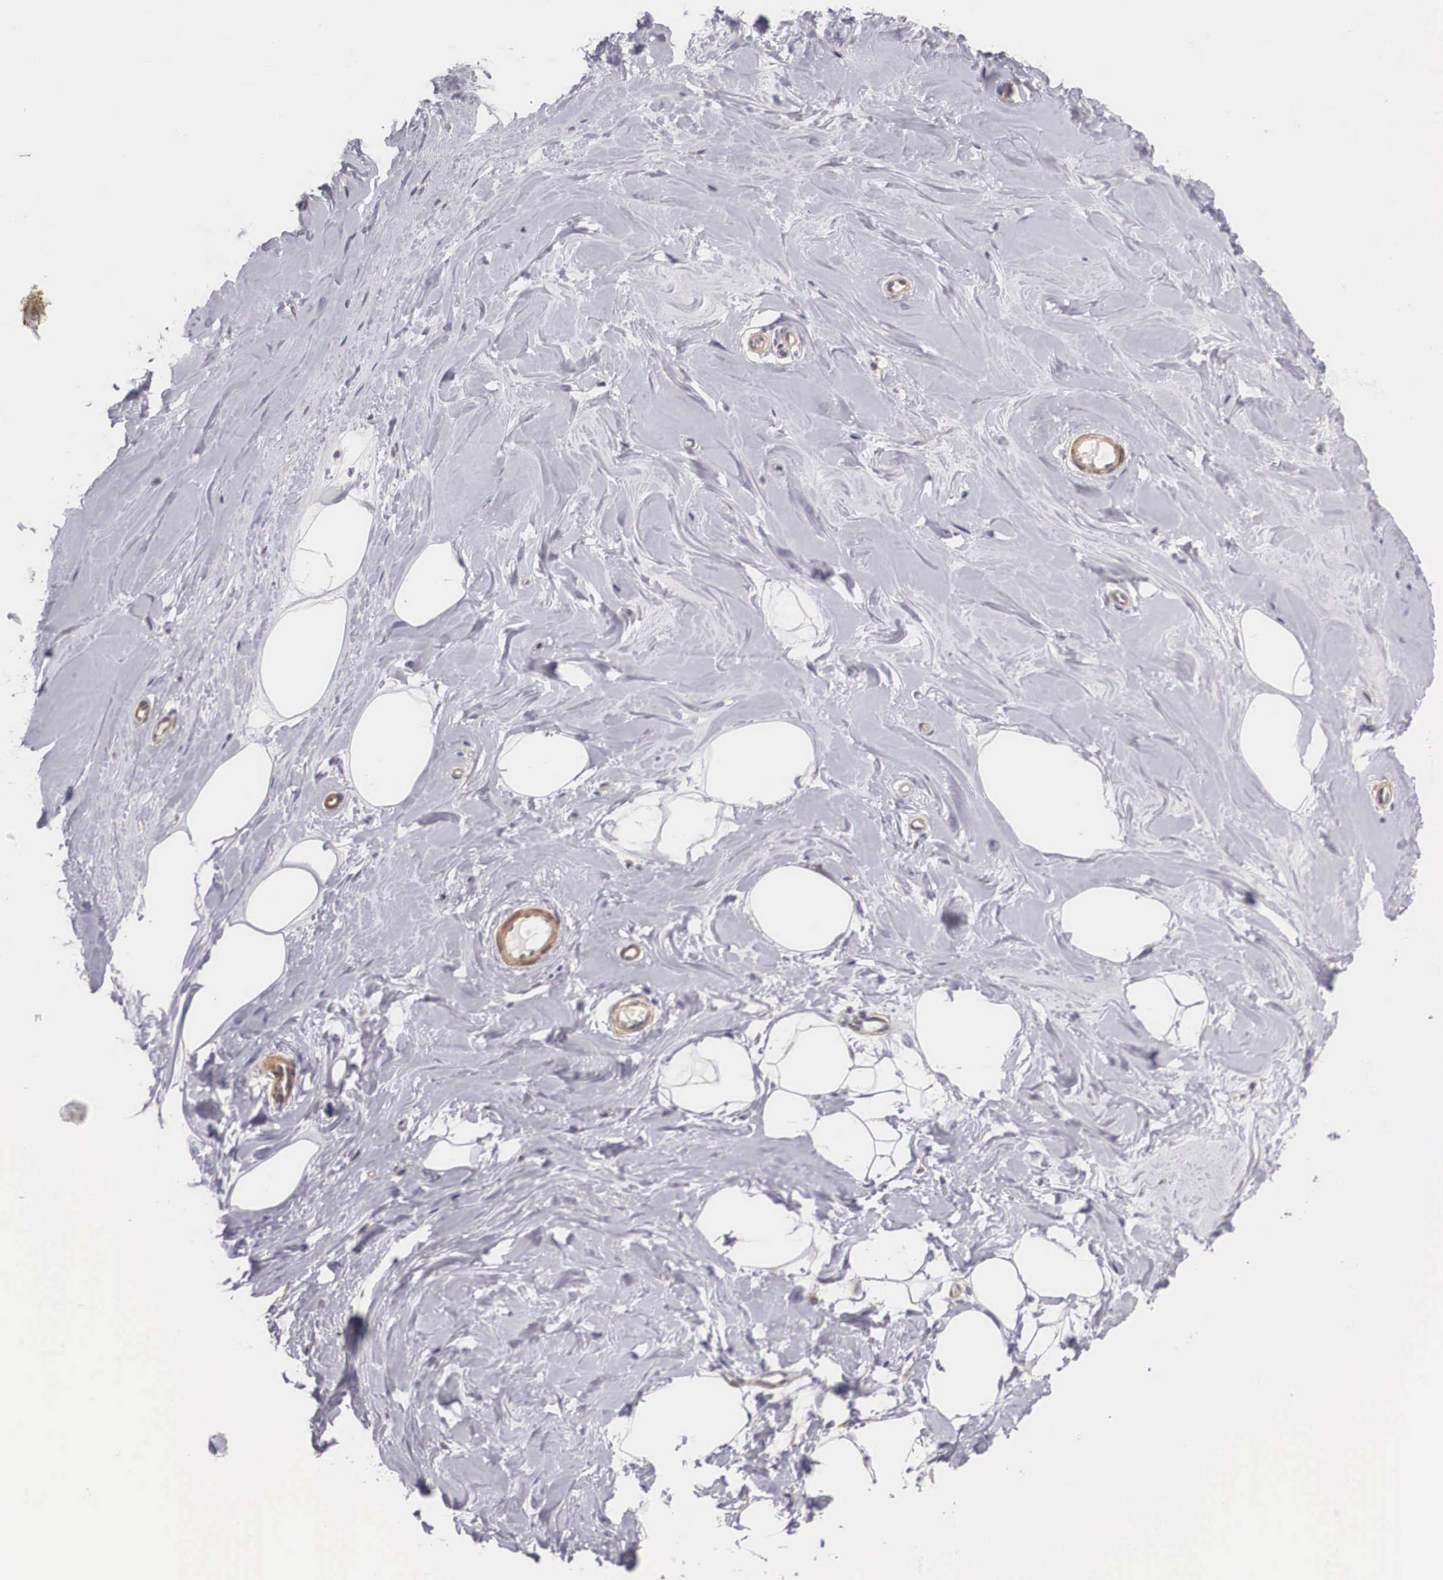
{"staining": {"intensity": "negative", "quantity": "none", "location": "none"}, "tissue": "breast", "cell_type": "Adipocytes", "image_type": "normal", "snomed": [{"axis": "morphology", "description": "Normal tissue, NOS"}, {"axis": "topography", "description": "Breast"}], "caption": "Immunohistochemistry (IHC) micrograph of unremarkable breast: breast stained with DAB displays no significant protein staining in adipocytes.", "gene": "ENOX2", "patient": {"sex": "female", "age": 44}}